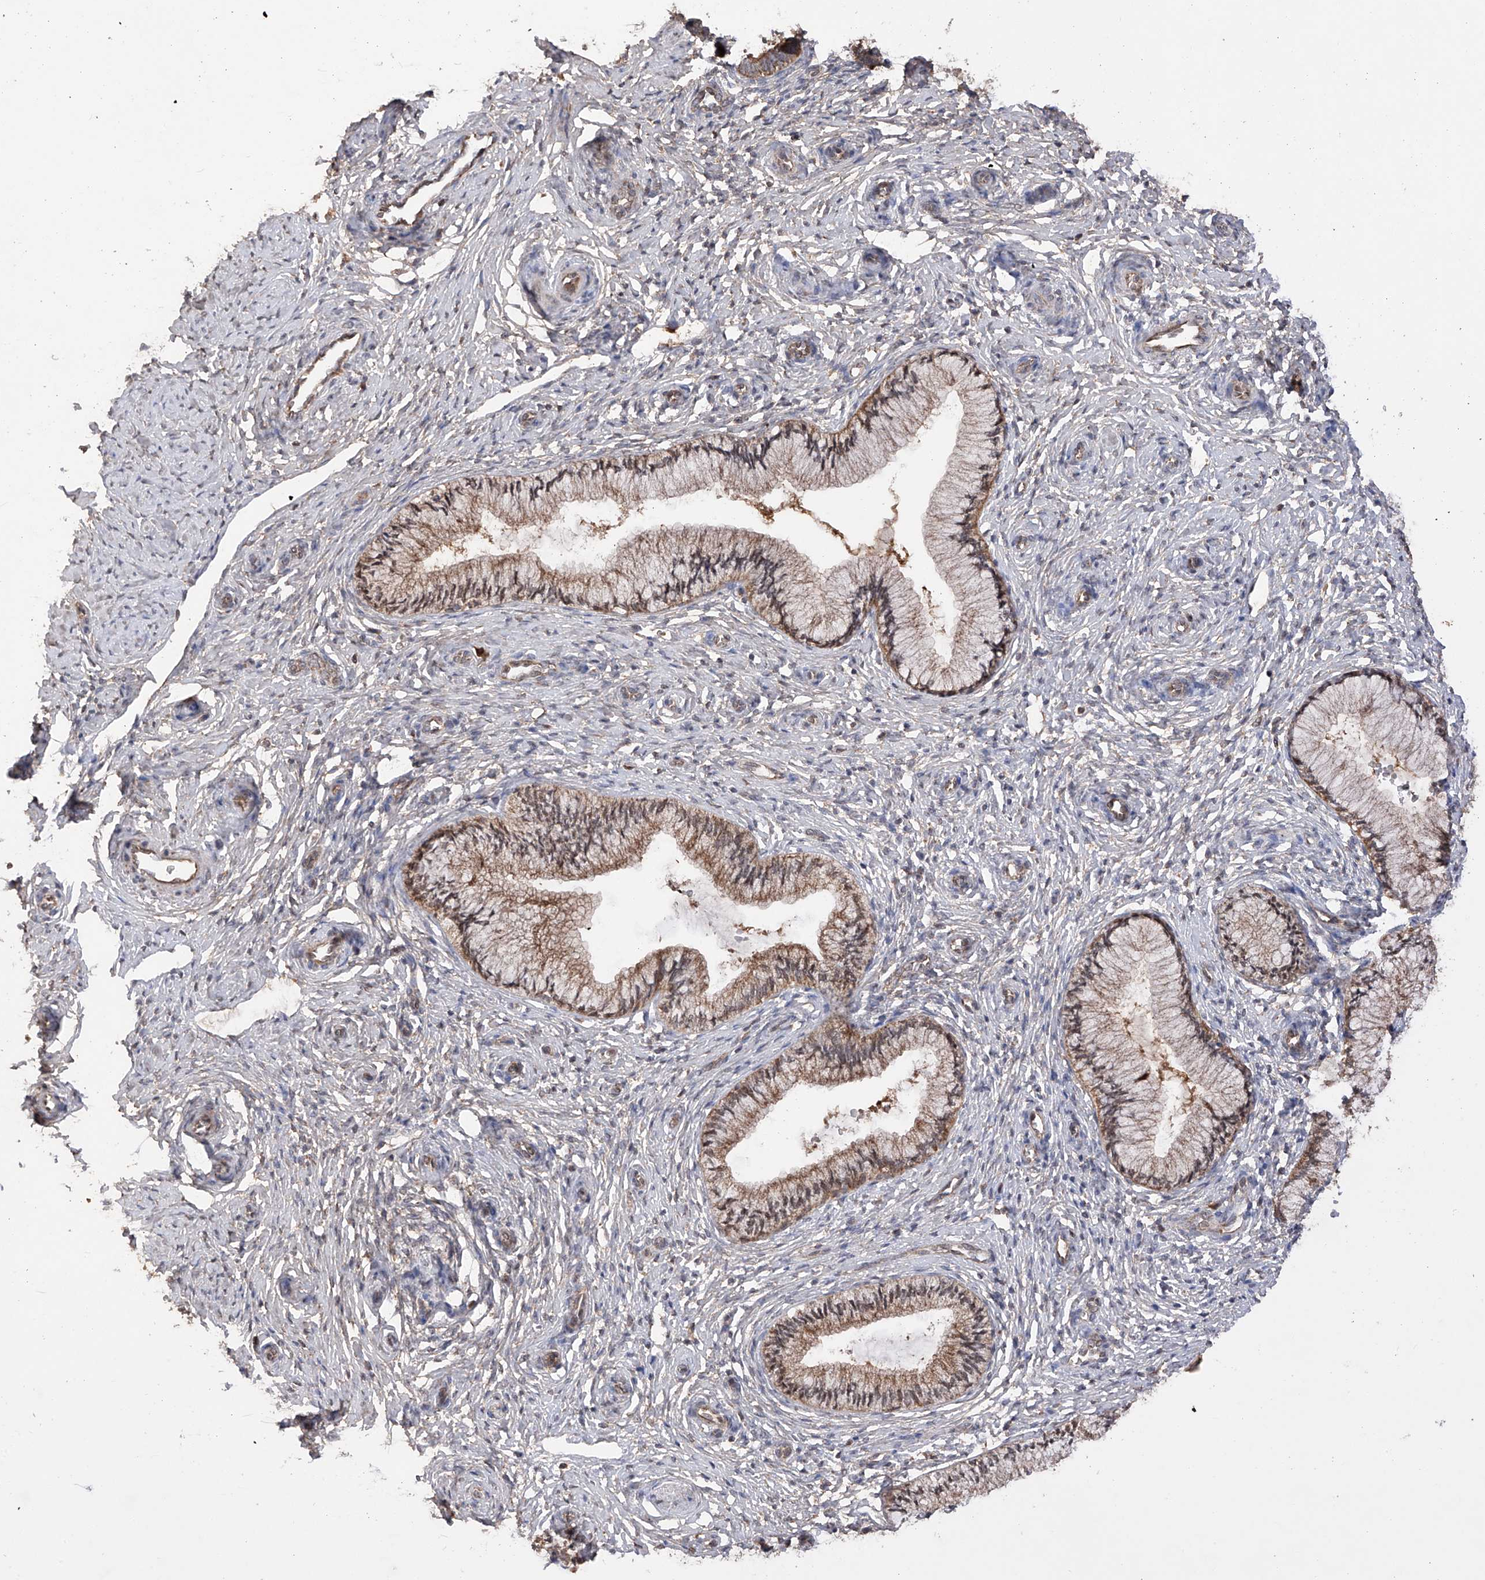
{"staining": {"intensity": "moderate", "quantity": ">75%", "location": "cytoplasmic/membranous,nuclear"}, "tissue": "cervix", "cell_type": "Glandular cells", "image_type": "normal", "snomed": [{"axis": "morphology", "description": "Normal tissue, NOS"}, {"axis": "topography", "description": "Cervix"}], "caption": "Glandular cells demonstrate medium levels of moderate cytoplasmic/membranous,nuclear staining in approximately >75% of cells in benign human cervix.", "gene": "SDHAF4", "patient": {"sex": "female", "age": 27}}